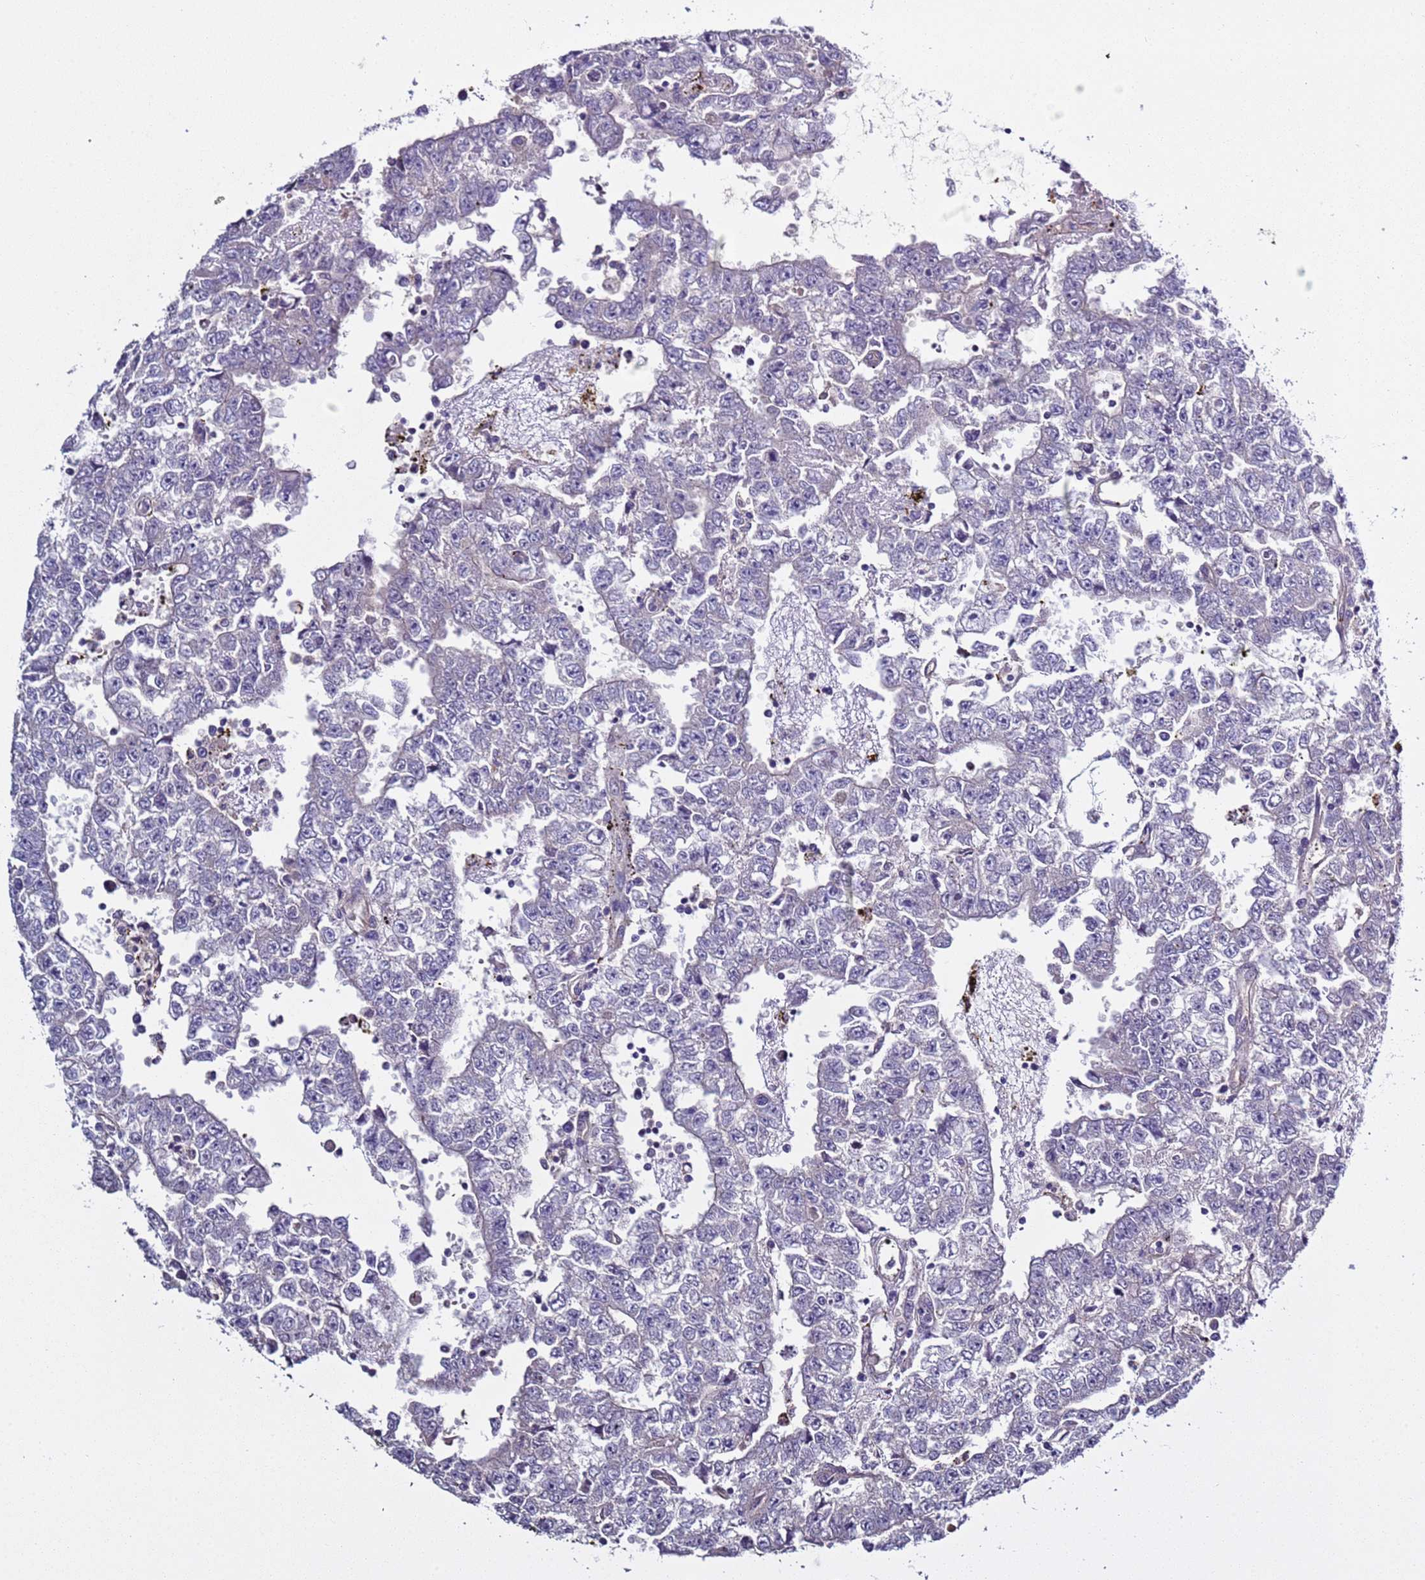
{"staining": {"intensity": "negative", "quantity": "none", "location": "none"}, "tissue": "testis cancer", "cell_type": "Tumor cells", "image_type": "cancer", "snomed": [{"axis": "morphology", "description": "Carcinoma, Embryonal, NOS"}, {"axis": "topography", "description": "Testis"}], "caption": "Immunohistochemistry of testis embryonal carcinoma demonstrates no expression in tumor cells.", "gene": "RABL2B", "patient": {"sex": "male", "age": 25}}